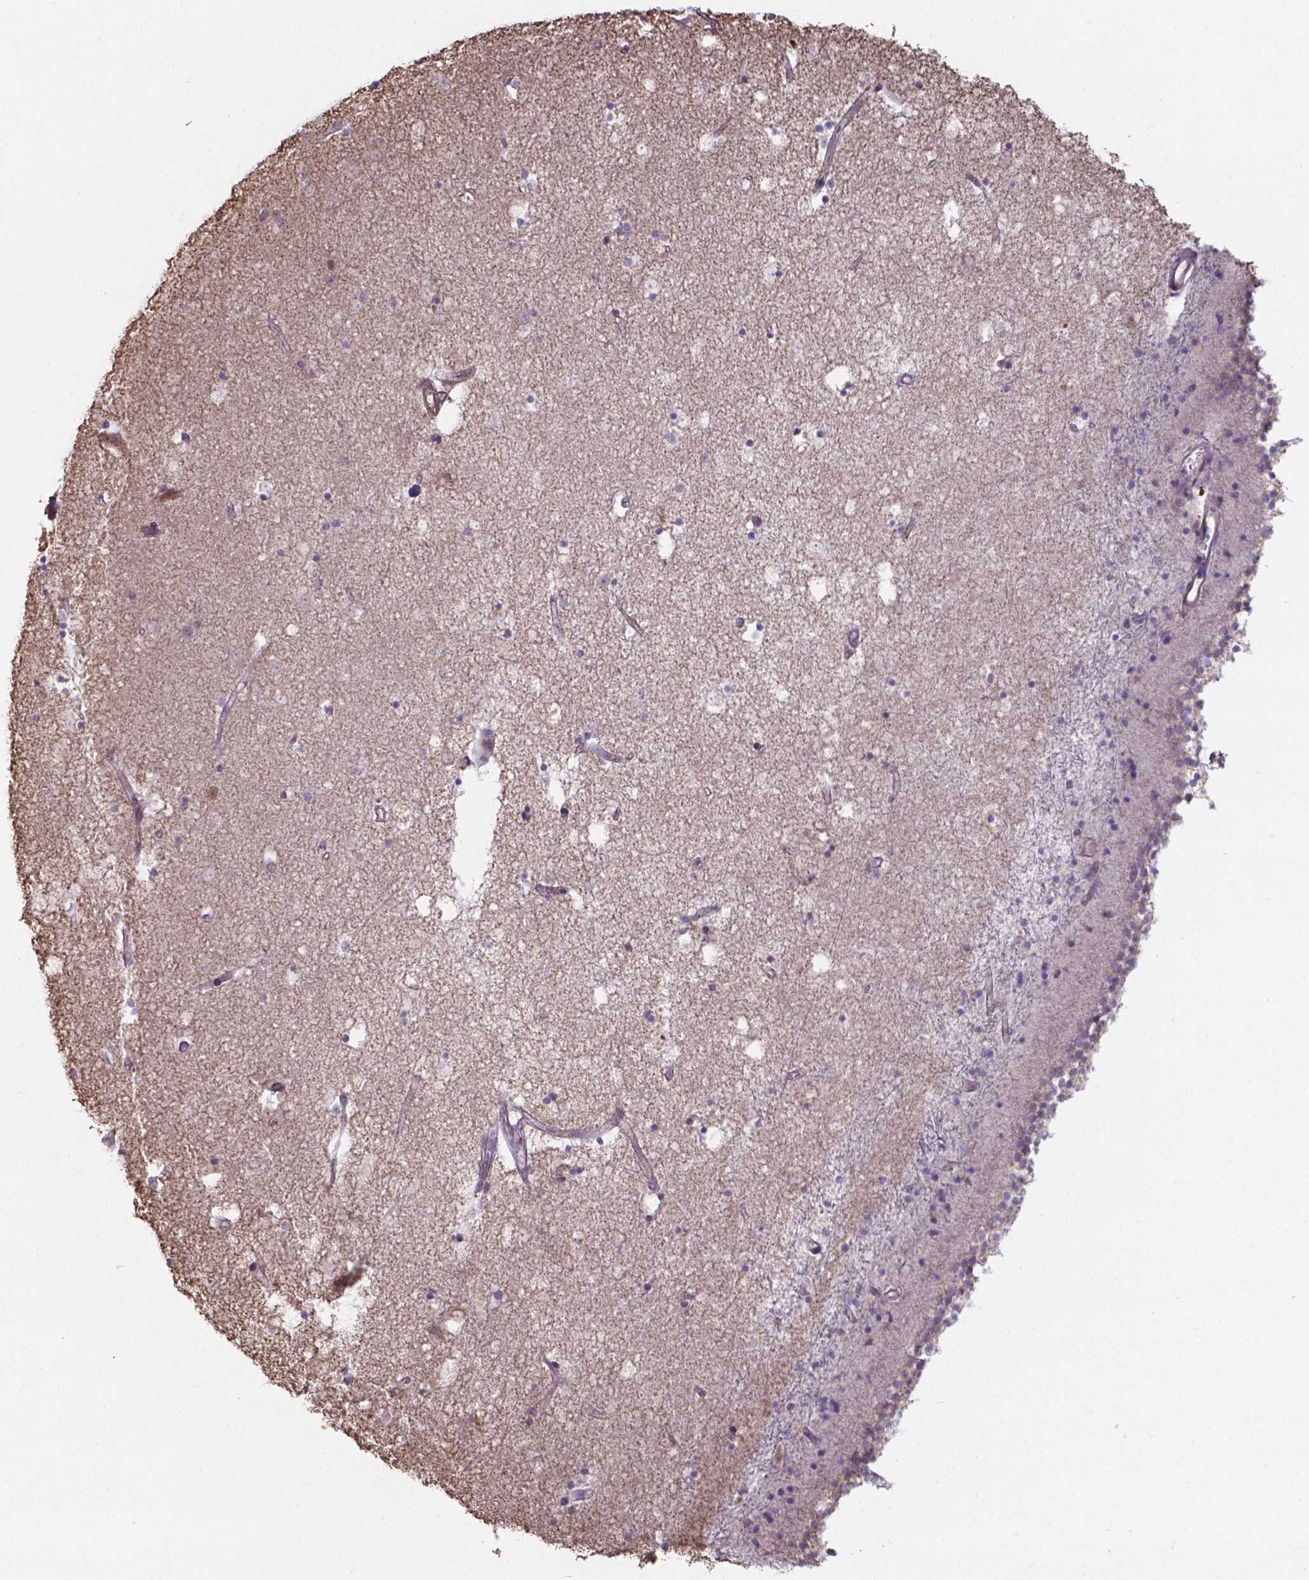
{"staining": {"intensity": "negative", "quantity": "none", "location": "none"}, "tissue": "caudate", "cell_type": "Glial cells", "image_type": "normal", "snomed": [{"axis": "morphology", "description": "Normal tissue, NOS"}, {"axis": "topography", "description": "Lateral ventricle wall"}], "caption": "The immunohistochemistry image has no significant expression in glial cells of caudate.", "gene": "FAM114A1", "patient": {"sex": "female", "age": 71}}